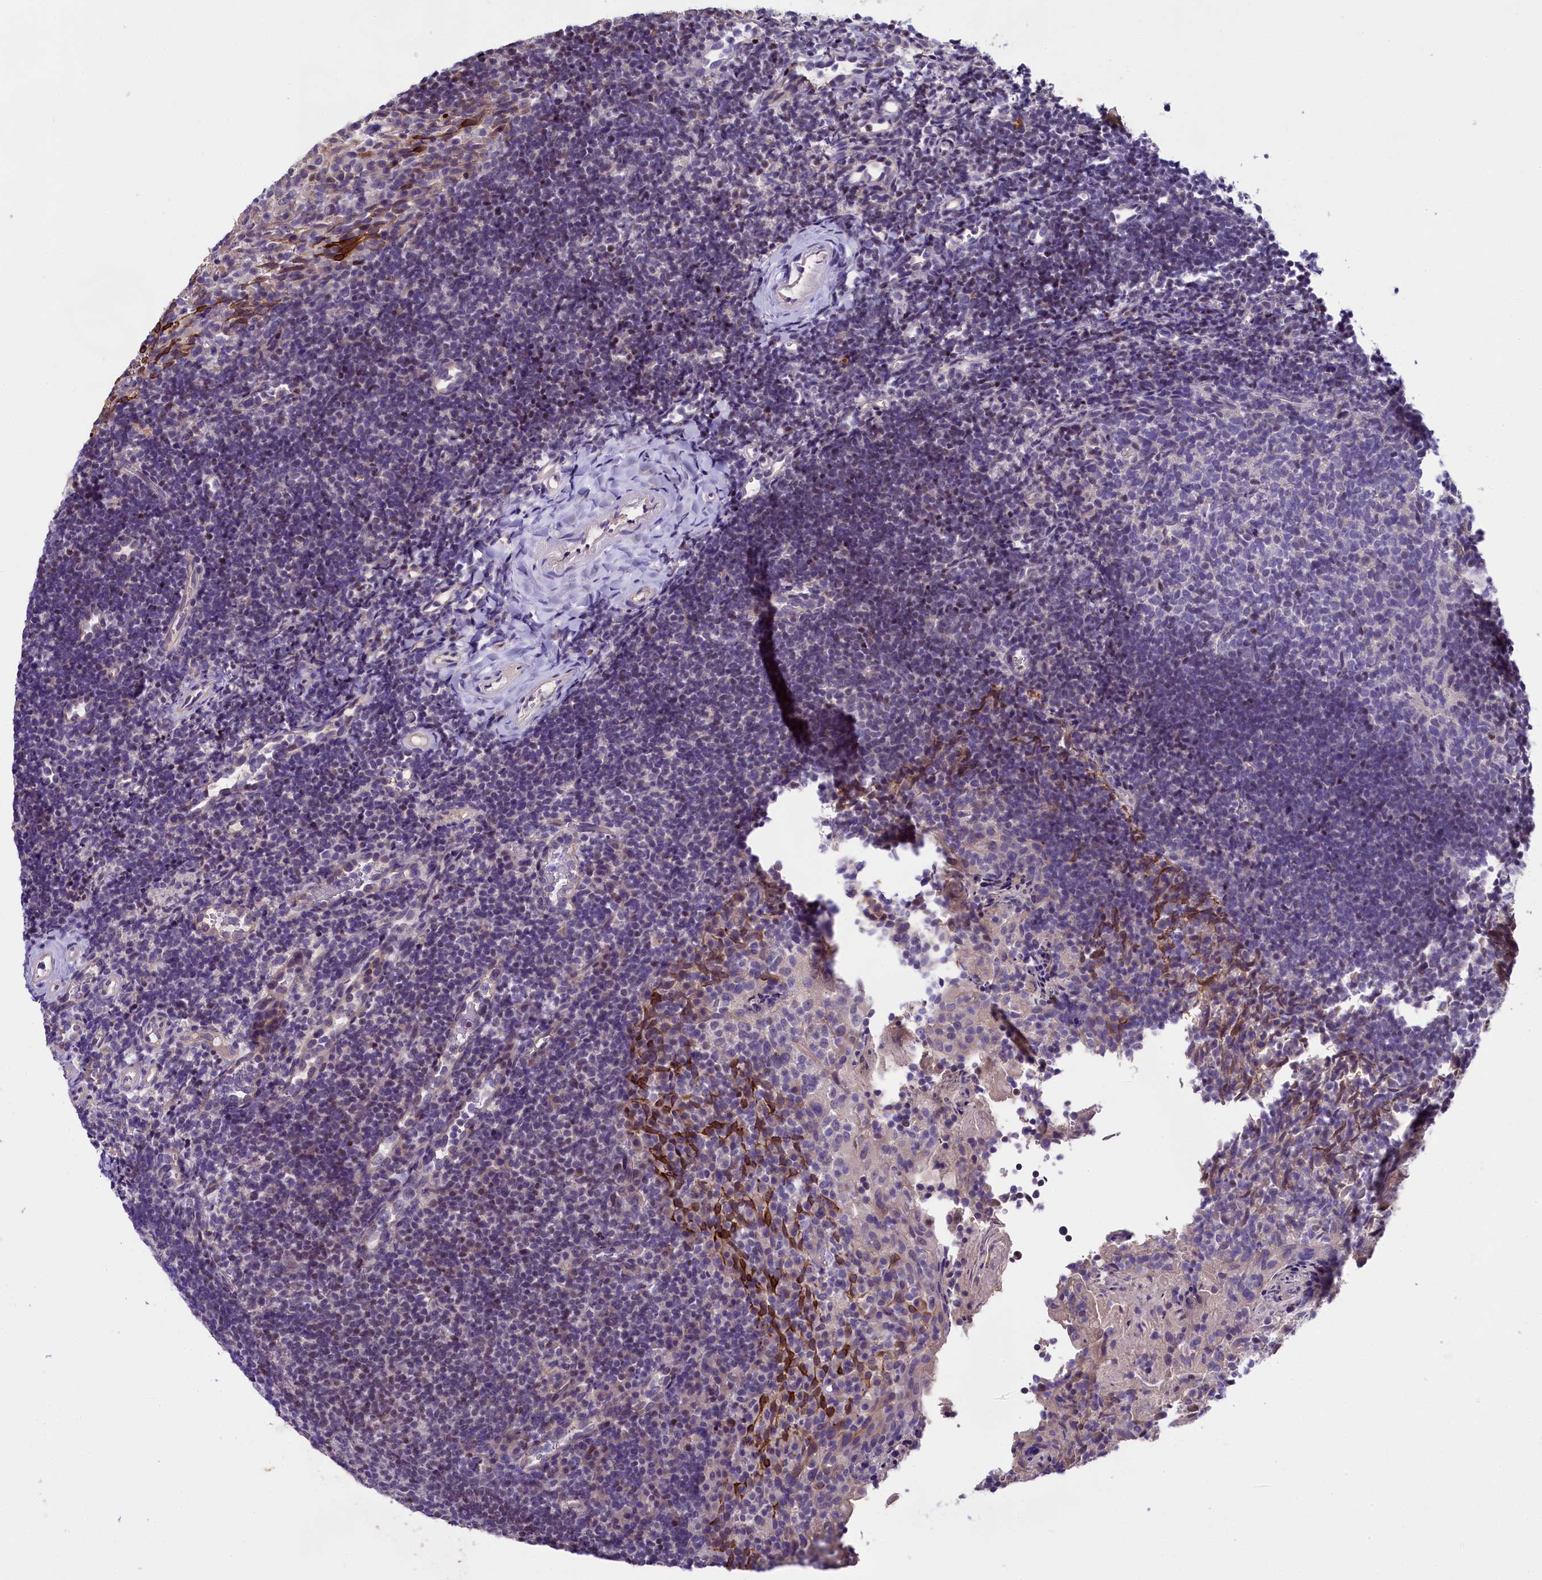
{"staining": {"intensity": "negative", "quantity": "none", "location": "none"}, "tissue": "tonsil", "cell_type": "Germinal center cells", "image_type": "normal", "snomed": [{"axis": "morphology", "description": "Normal tissue, NOS"}, {"axis": "topography", "description": "Tonsil"}], "caption": "Immunohistochemical staining of unremarkable tonsil exhibits no significant positivity in germinal center cells.", "gene": "SP4", "patient": {"sex": "female", "age": 10}}